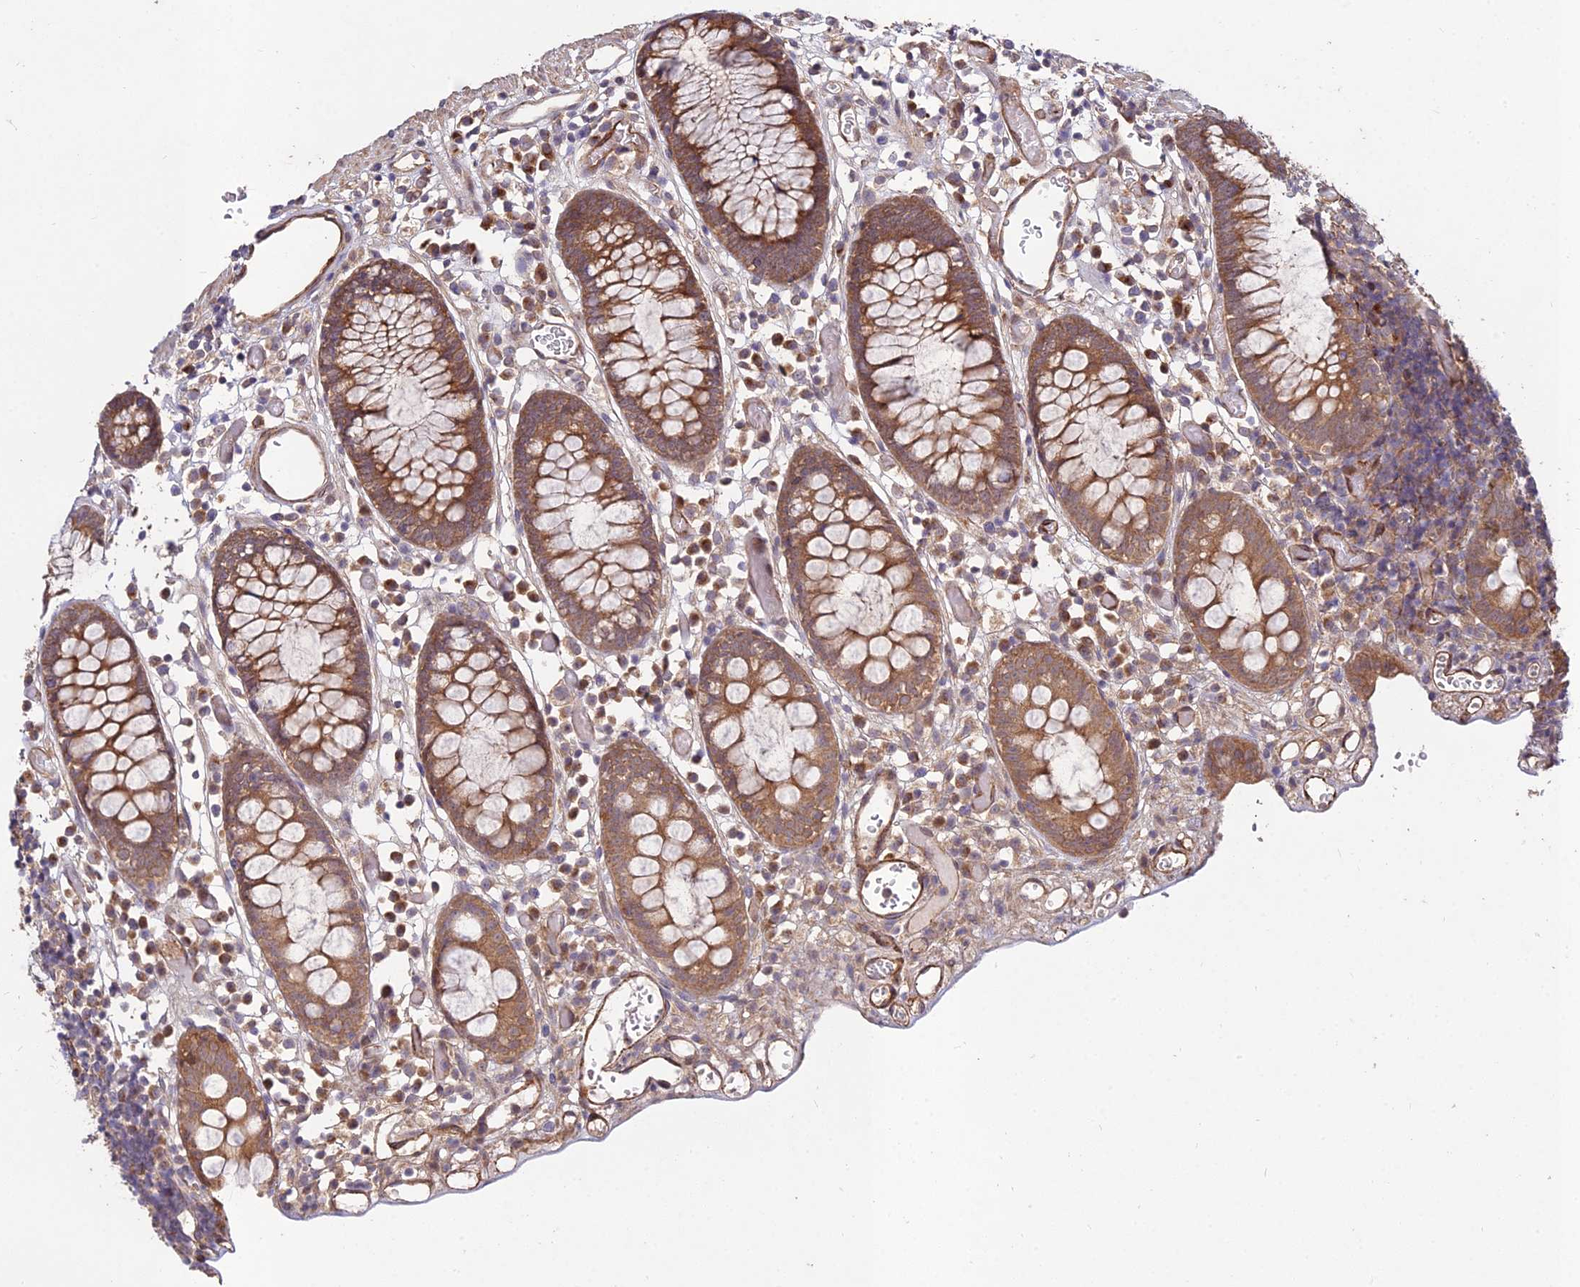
{"staining": {"intensity": "moderate", "quantity": ">75%", "location": "cytoplasmic/membranous"}, "tissue": "colon", "cell_type": "Endothelial cells", "image_type": "normal", "snomed": [{"axis": "morphology", "description": "Normal tissue, NOS"}, {"axis": "topography", "description": "Colon"}], "caption": "The image shows a brown stain indicating the presence of a protein in the cytoplasmic/membranous of endothelial cells in colon. The protein of interest is stained brown, and the nuclei are stained in blue (DAB (3,3'-diaminobenzidine) IHC with brightfield microscopy, high magnification).", "gene": "GRTP1", "patient": {"sex": "male", "age": 14}}